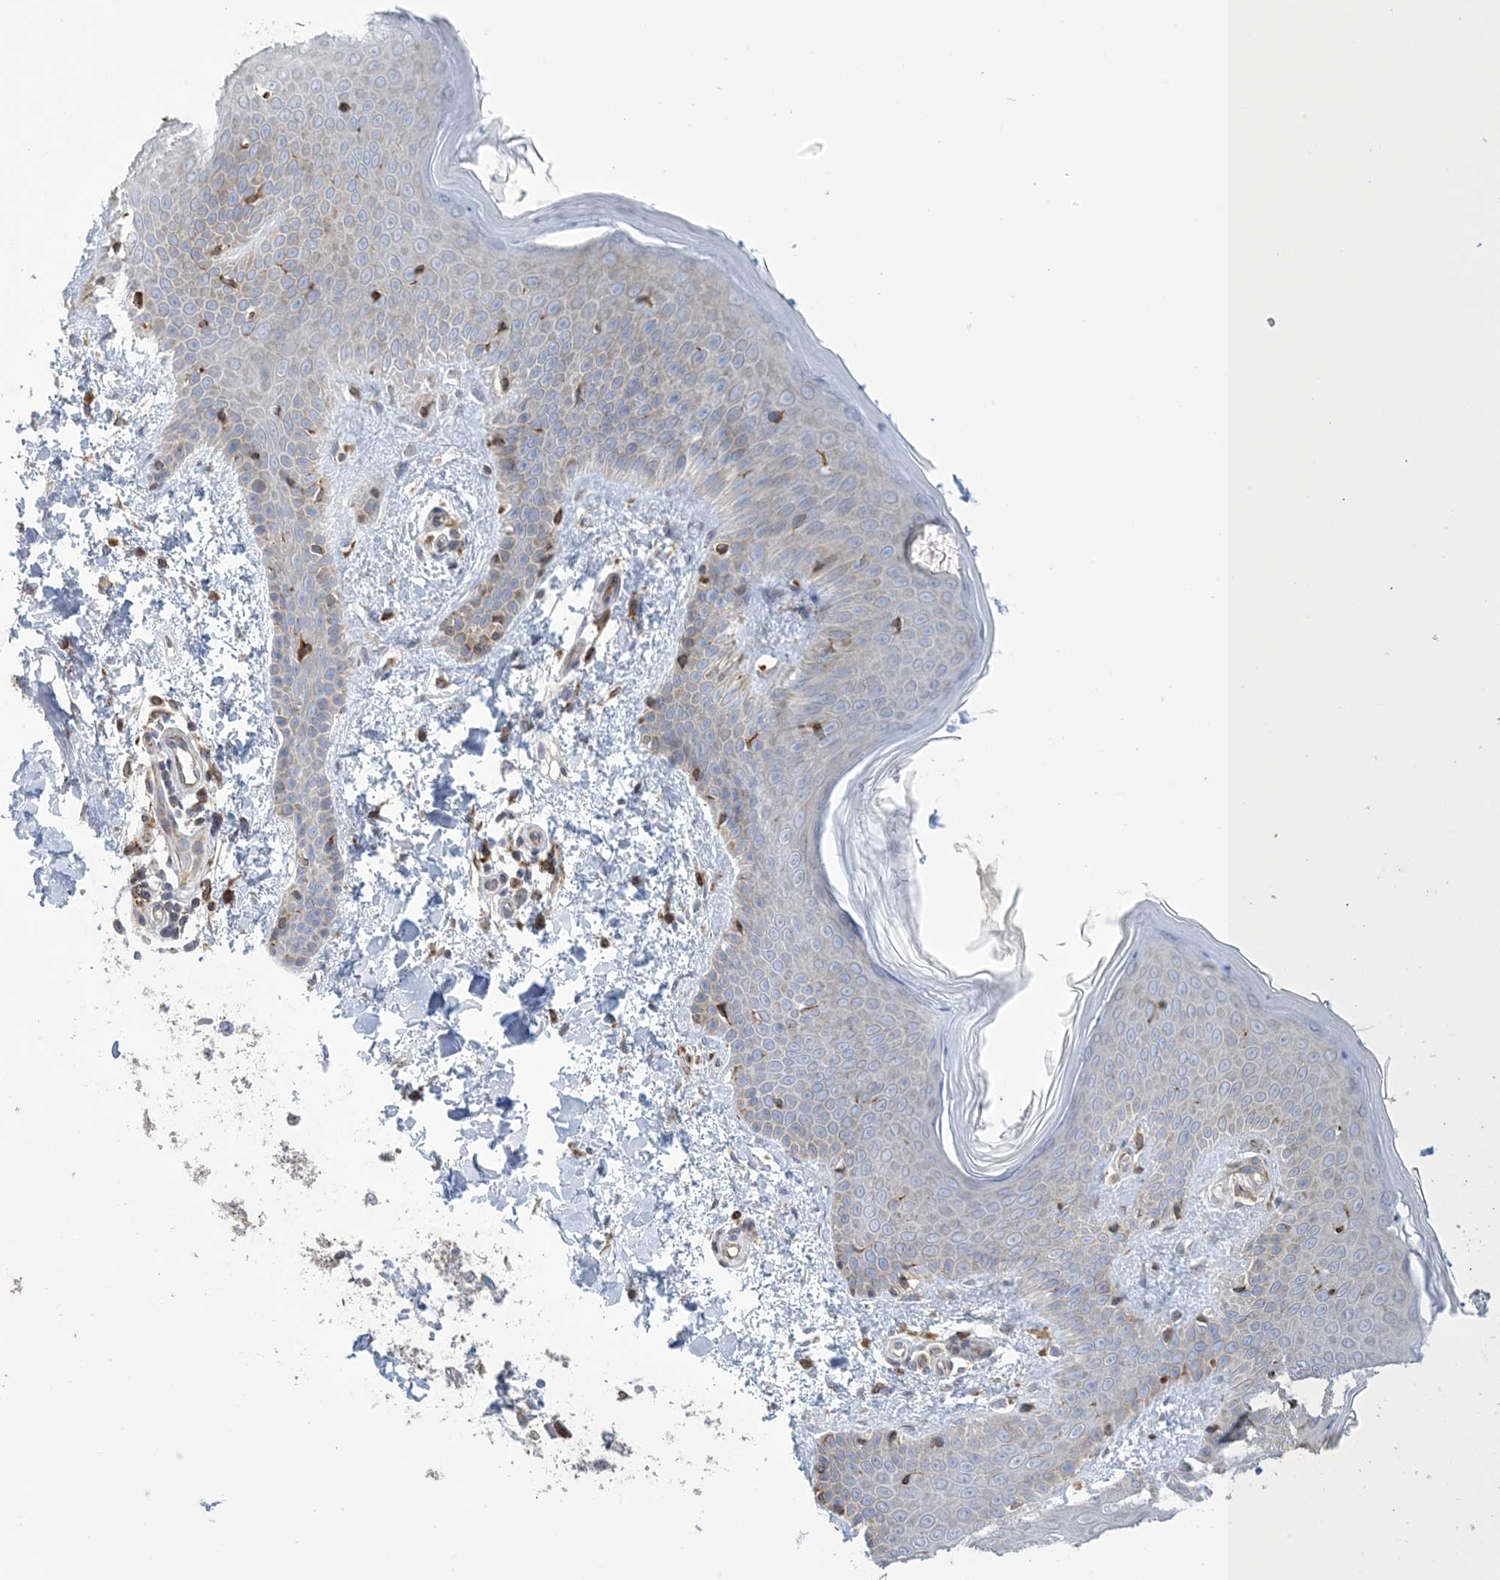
{"staining": {"intensity": "strong", "quantity": ">75%", "location": "cytoplasmic/membranous"}, "tissue": "skin", "cell_type": "Fibroblasts", "image_type": "normal", "snomed": [{"axis": "morphology", "description": "Normal tissue, NOS"}, {"axis": "topography", "description": "Skin"}], "caption": "Immunohistochemical staining of normal human skin reveals high levels of strong cytoplasmic/membranous expression in about >75% of fibroblasts. The staining was performed using DAB (3,3'-diaminobenzidine) to visualize the protein expression in brown, while the nuclei were stained in blue with hematoxylin (Magnification: 20x).", "gene": "SHANK1", "patient": {"sex": "male", "age": 36}}